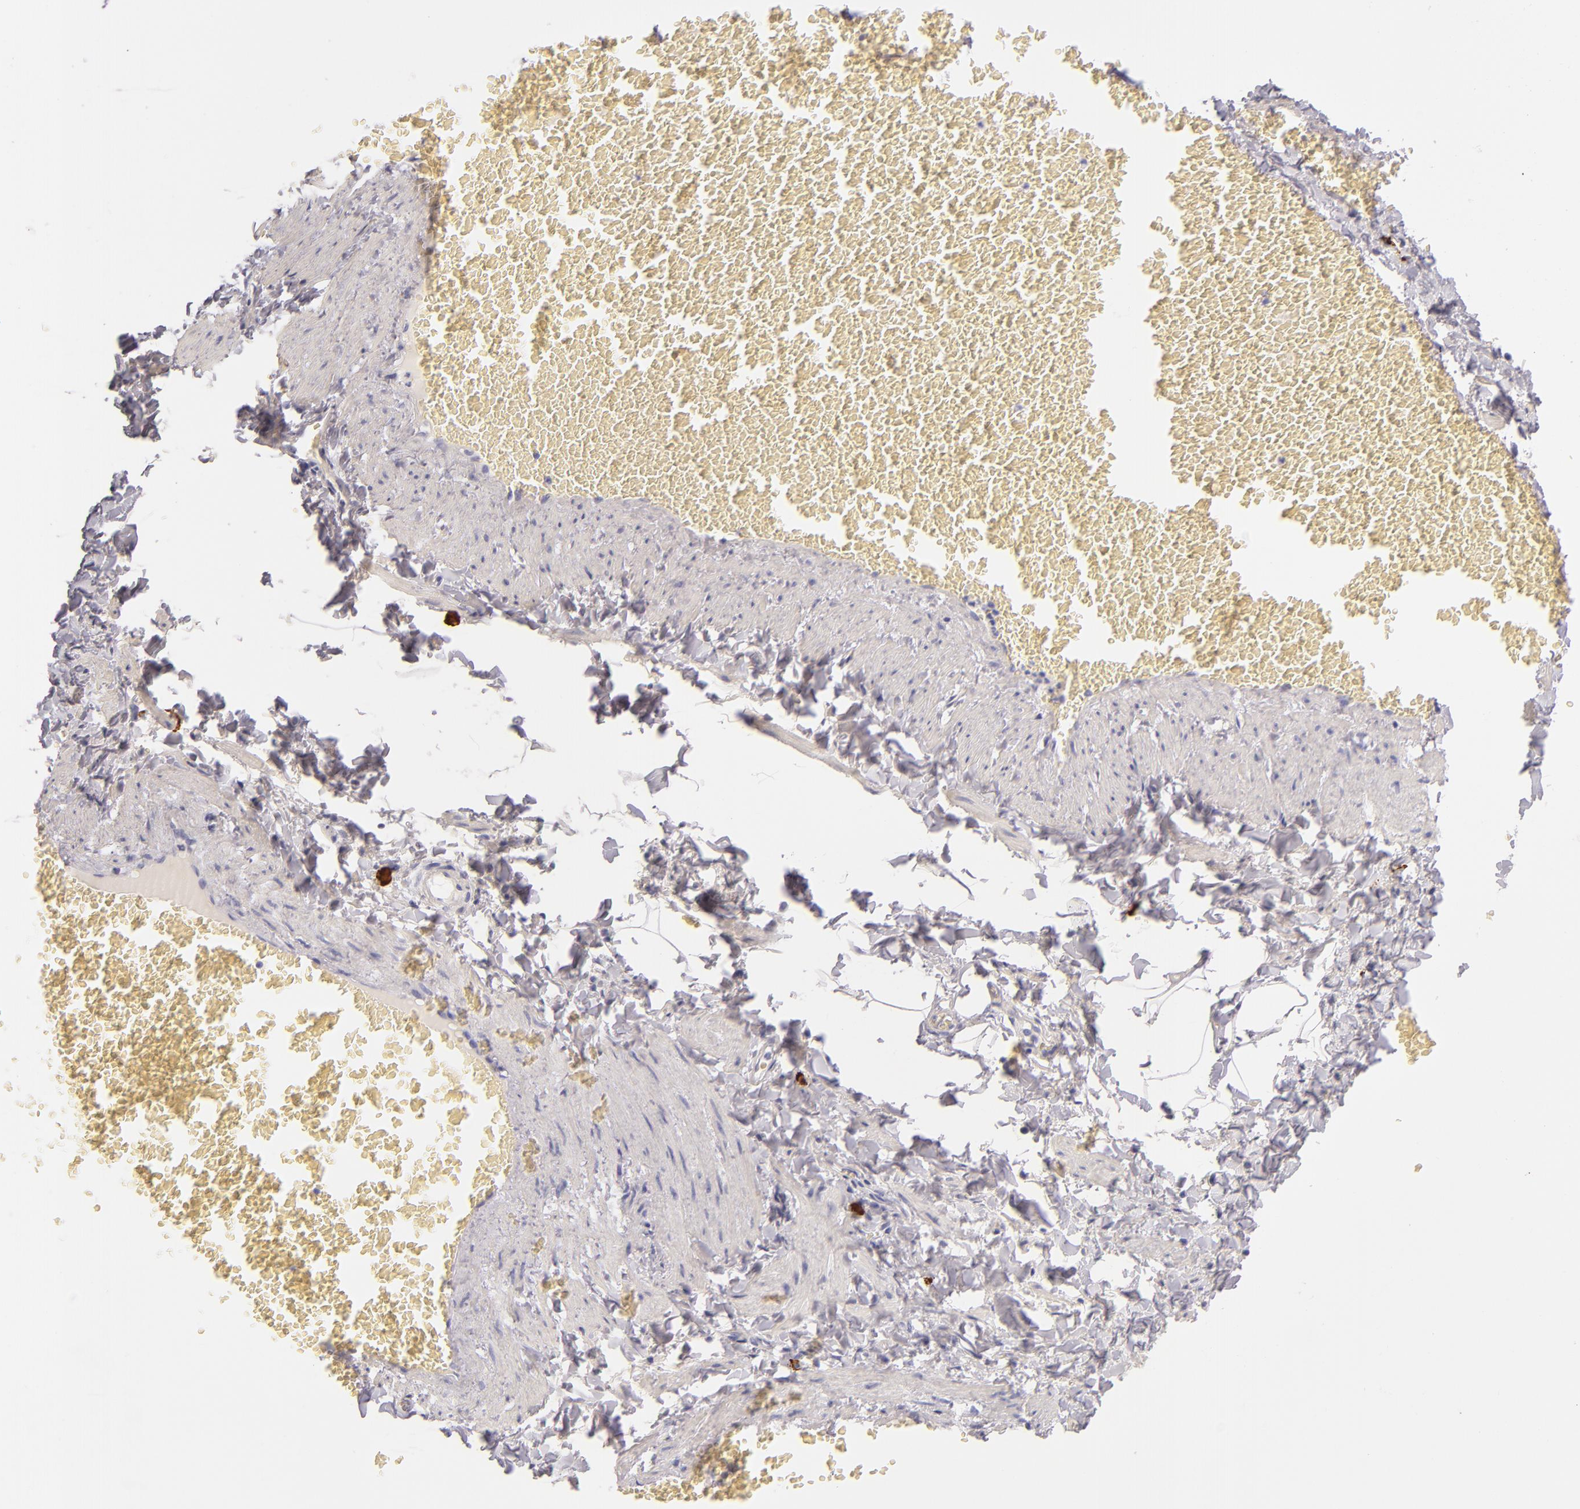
{"staining": {"intensity": "negative", "quantity": "none", "location": "none"}, "tissue": "adipose tissue", "cell_type": "Adipocytes", "image_type": "normal", "snomed": [{"axis": "morphology", "description": "Normal tissue, NOS"}, {"axis": "topography", "description": "Vascular tissue"}], "caption": "Immunohistochemistry image of unremarkable adipose tissue stained for a protein (brown), which displays no expression in adipocytes. (DAB (3,3'-diaminobenzidine) immunohistochemistry (IHC), high magnification).", "gene": "TPSD1", "patient": {"sex": "male", "age": 41}}